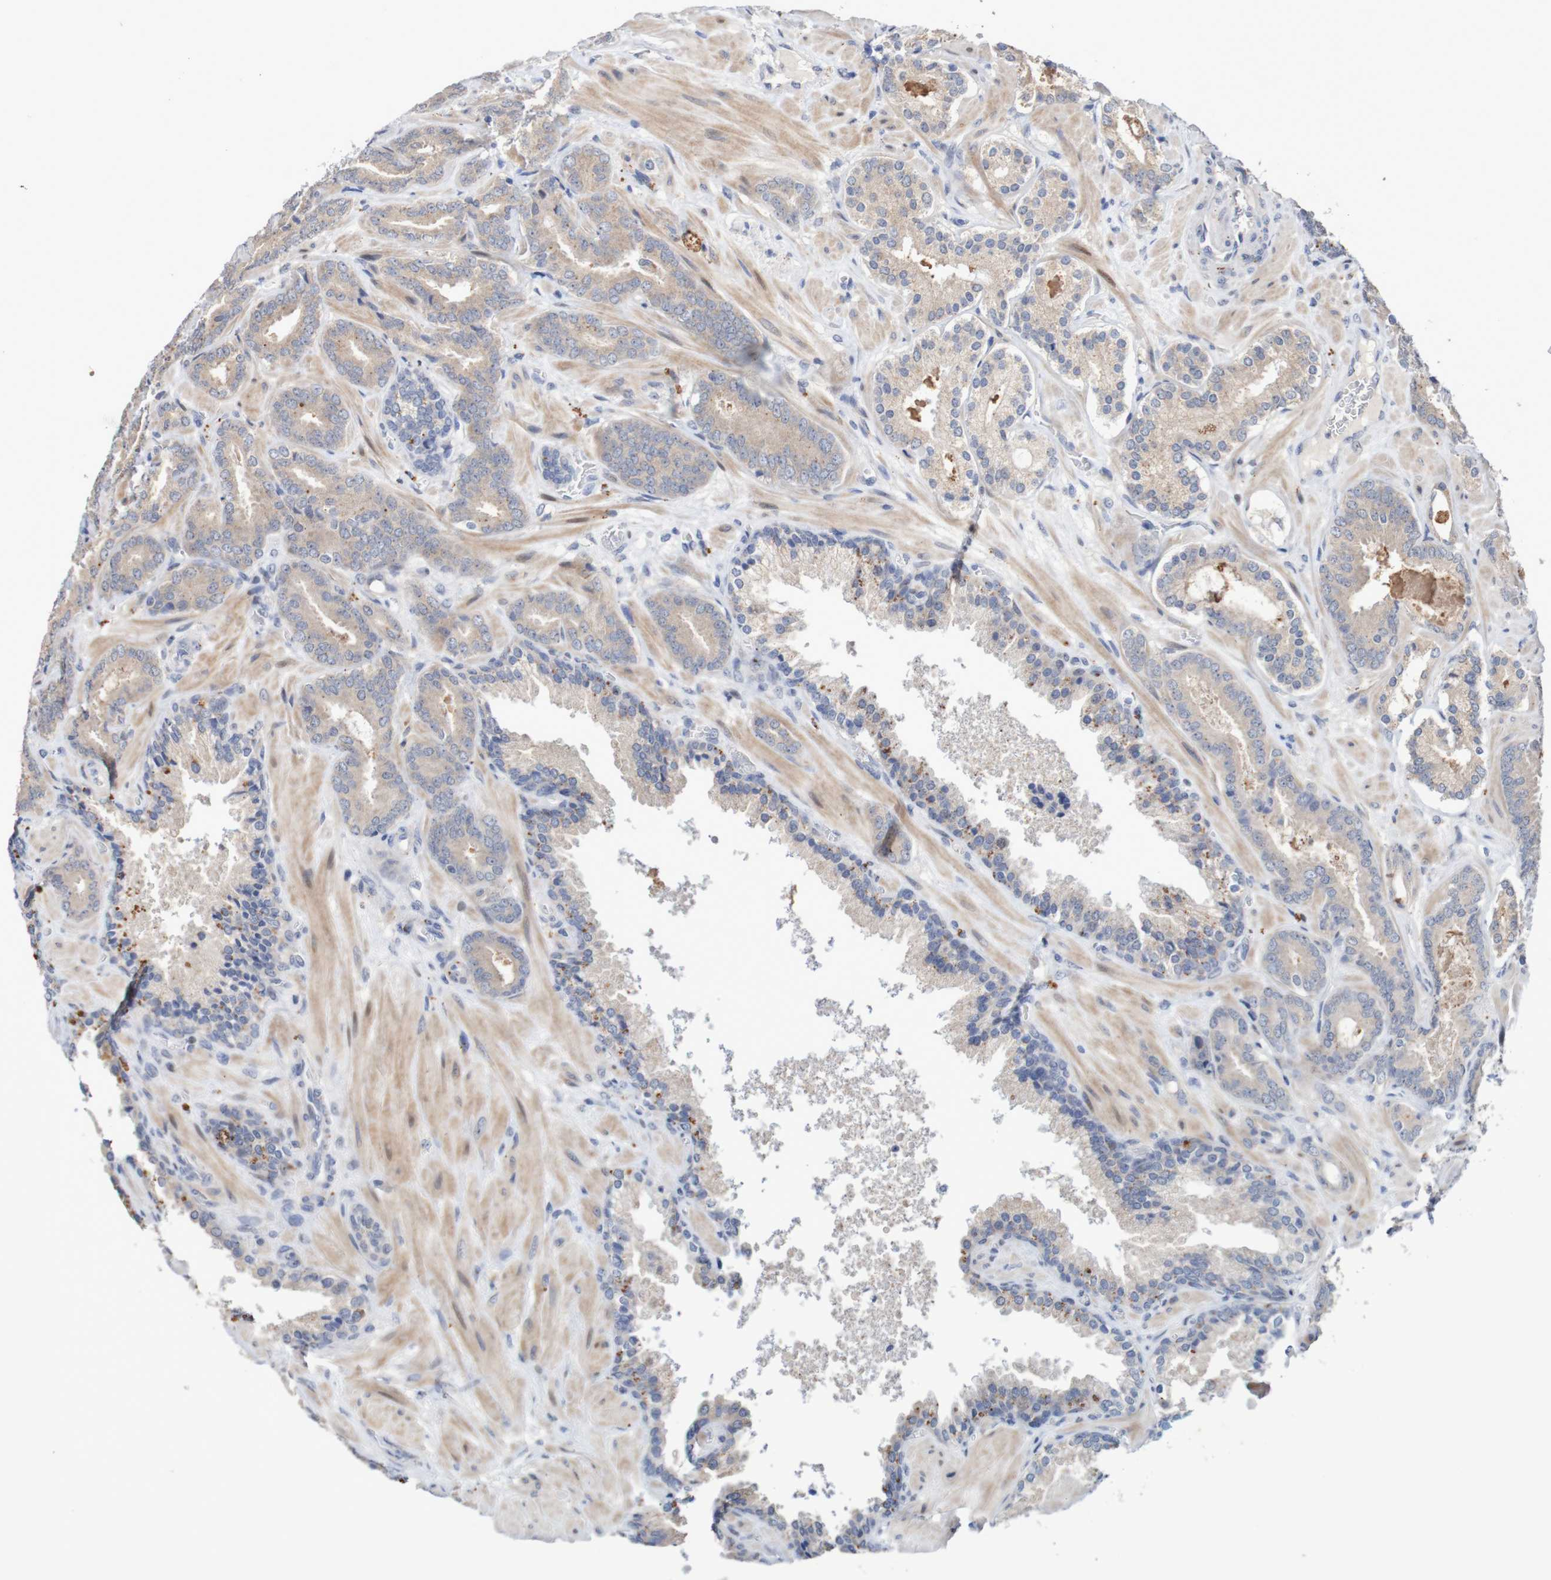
{"staining": {"intensity": "weak", "quantity": "25%-75%", "location": "cytoplasmic/membranous"}, "tissue": "prostate cancer", "cell_type": "Tumor cells", "image_type": "cancer", "snomed": [{"axis": "morphology", "description": "Adenocarcinoma, Low grade"}, {"axis": "topography", "description": "Prostate"}], "caption": "Immunohistochemistry photomicrograph of neoplastic tissue: human prostate cancer (low-grade adenocarcinoma) stained using immunohistochemistry exhibits low levels of weak protein expression localized specifically in the cytoplasmic/membranous of tumor cells, appearing as a cytoplasmic/membranous brown color.", "gene": "FBP2", "patient": {"sex": "male", "age": 63}}